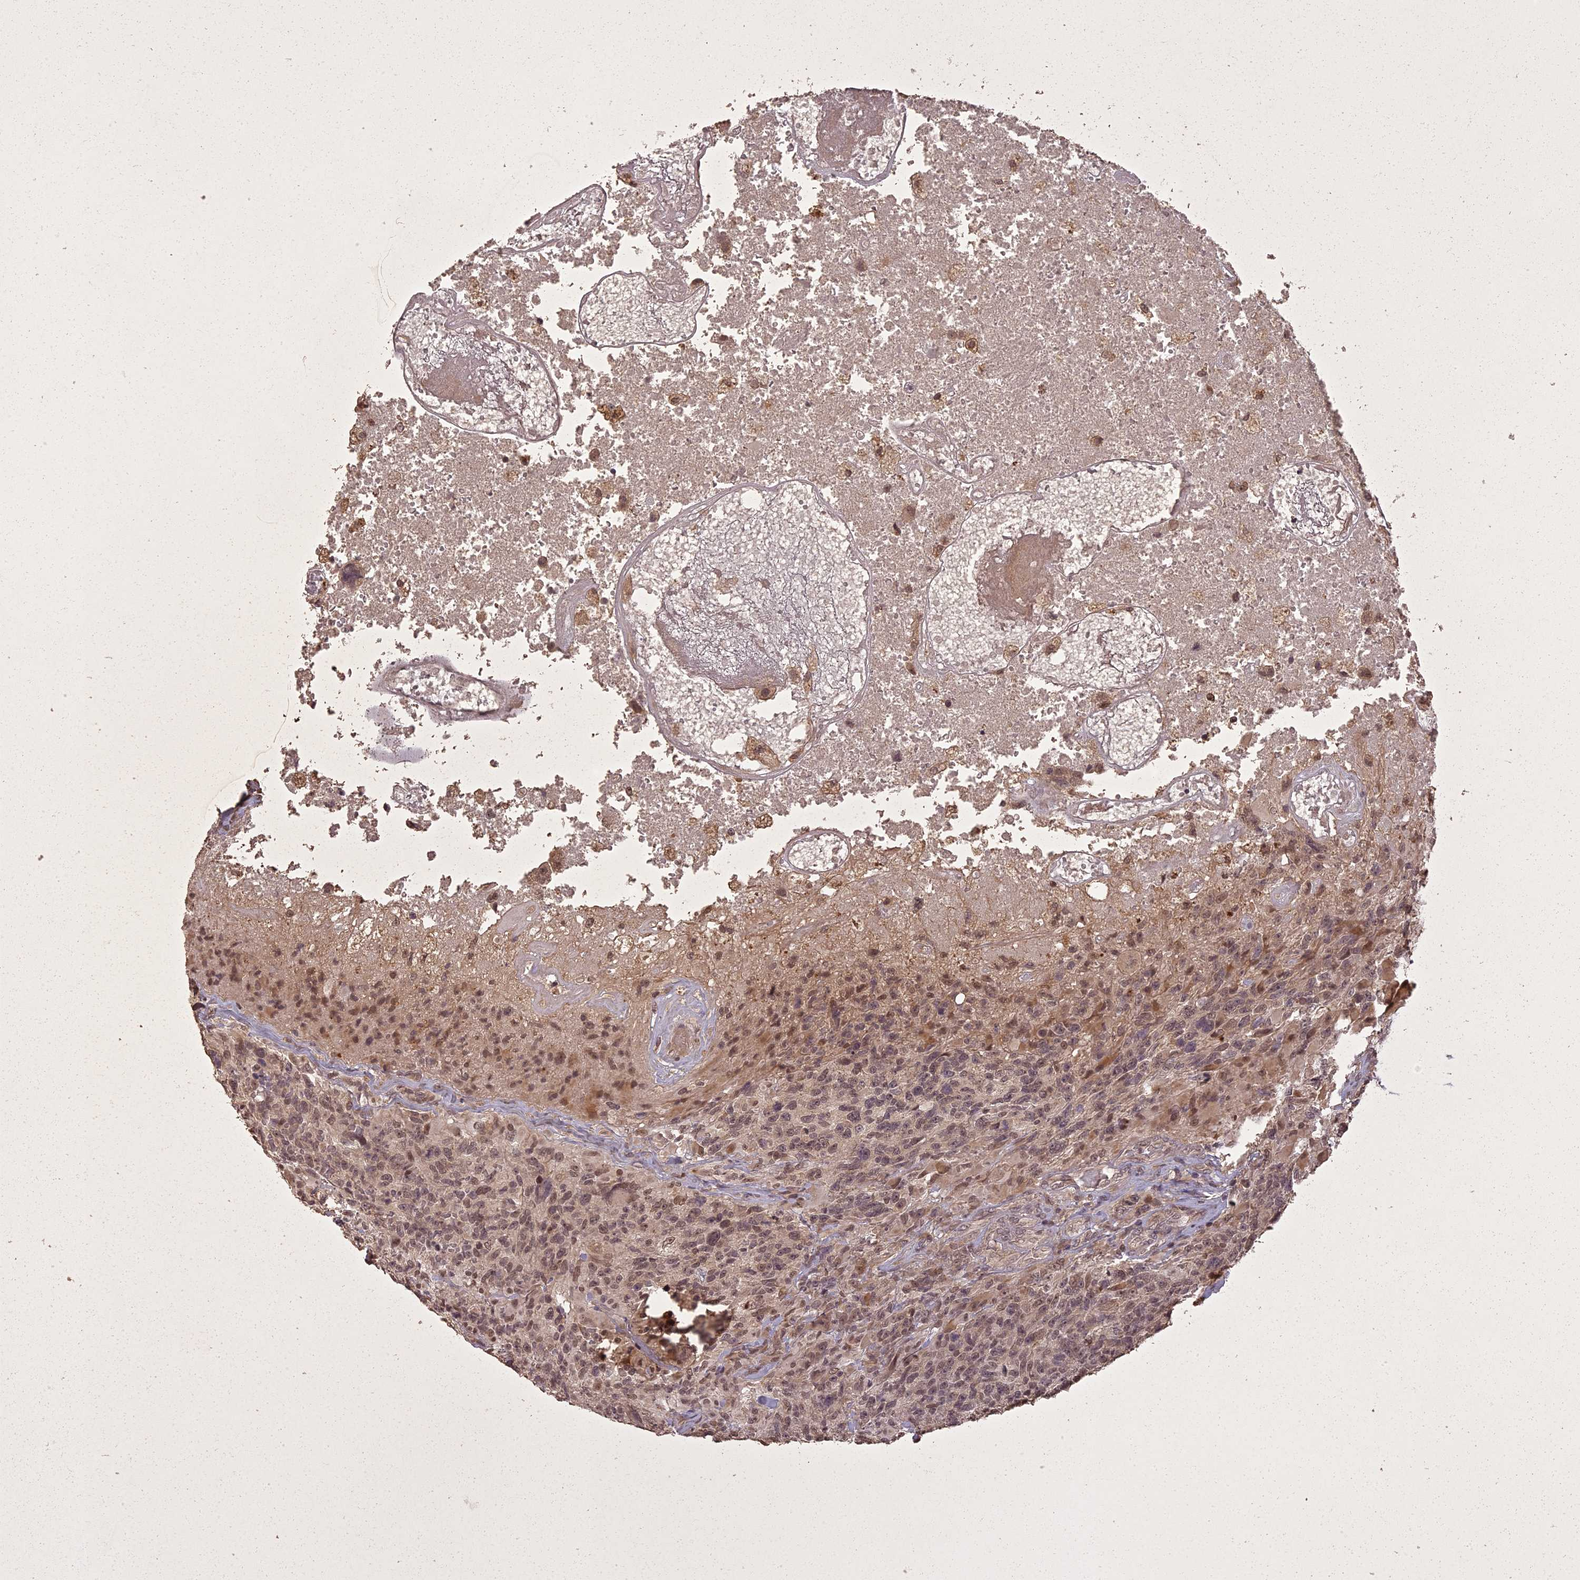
{"staining": {"intensity": "weak", "quantity": "<25%", "location": "nuclear"}, "tissue": "glioma", "cell_type": "Tumor cells", "image_type": "cancer", "snomed": [{"axis": "morphology", "description": "Glioma, malignant, High grade"}, {"axis": "topography", "description": "Brain"}], "caption": "There is no significant staining in tumor cells of glioma.", "gene": "LIN37", "patient": {"sex": "male", "age": 76}}